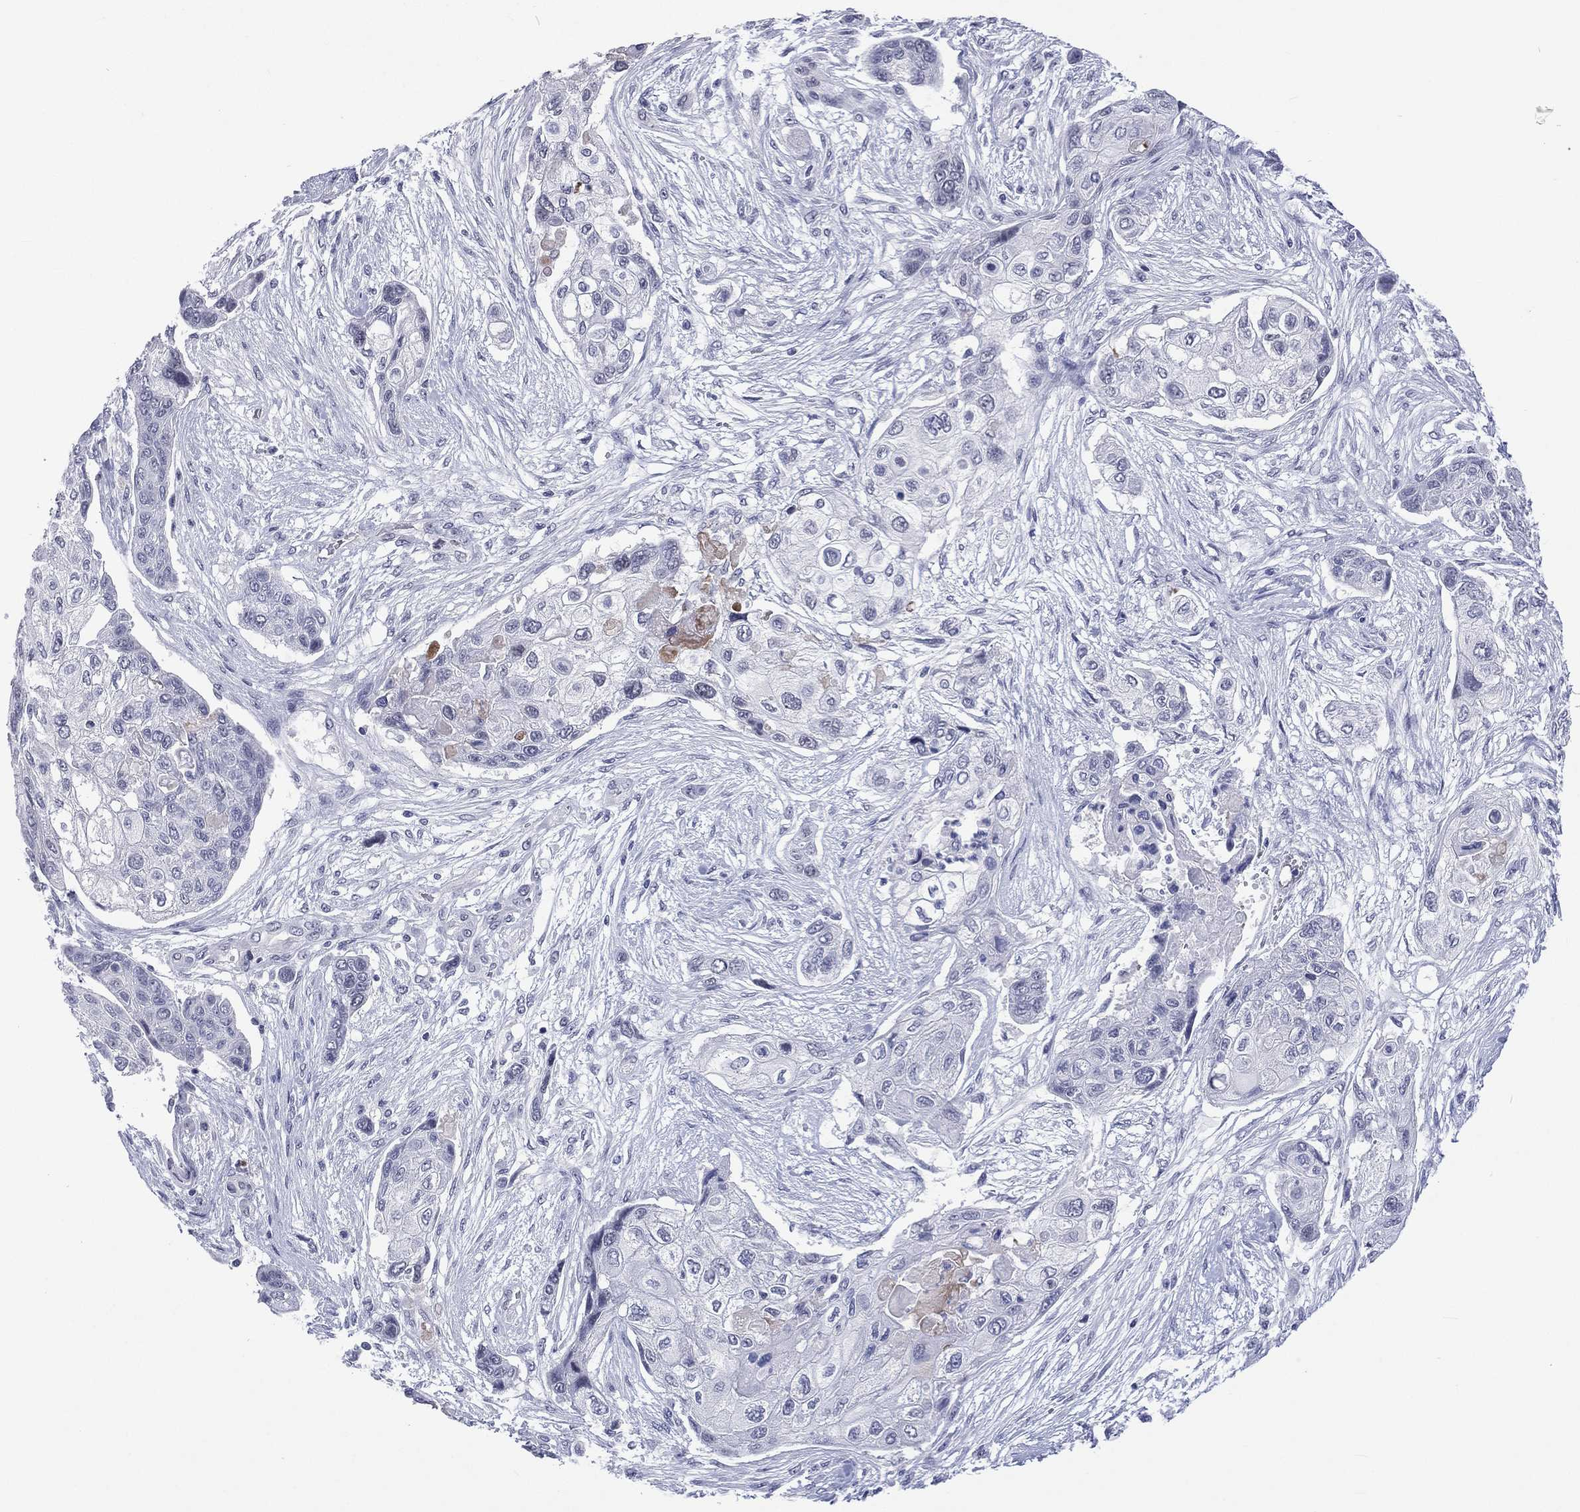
{"staining": {"intensity": "negative", "quantity": "none", "location": "none"}, "tissue": "lung cancer", "cell_type": "Tumor cells", "image_type": "cancer", "snomed": [{"axis": "morphology", "description": "Squamous cell carcinoma, NOS"}, {"axis": "topography", "description": "Lung"}], "caption": "IHC of human squamous cell carcinoma (lung) displays no staining in tumor cells. (DAB IHC with hematoxylin counter stain).", "gene": "SSX1", "patient": {"sex": "male", "age": 69}}